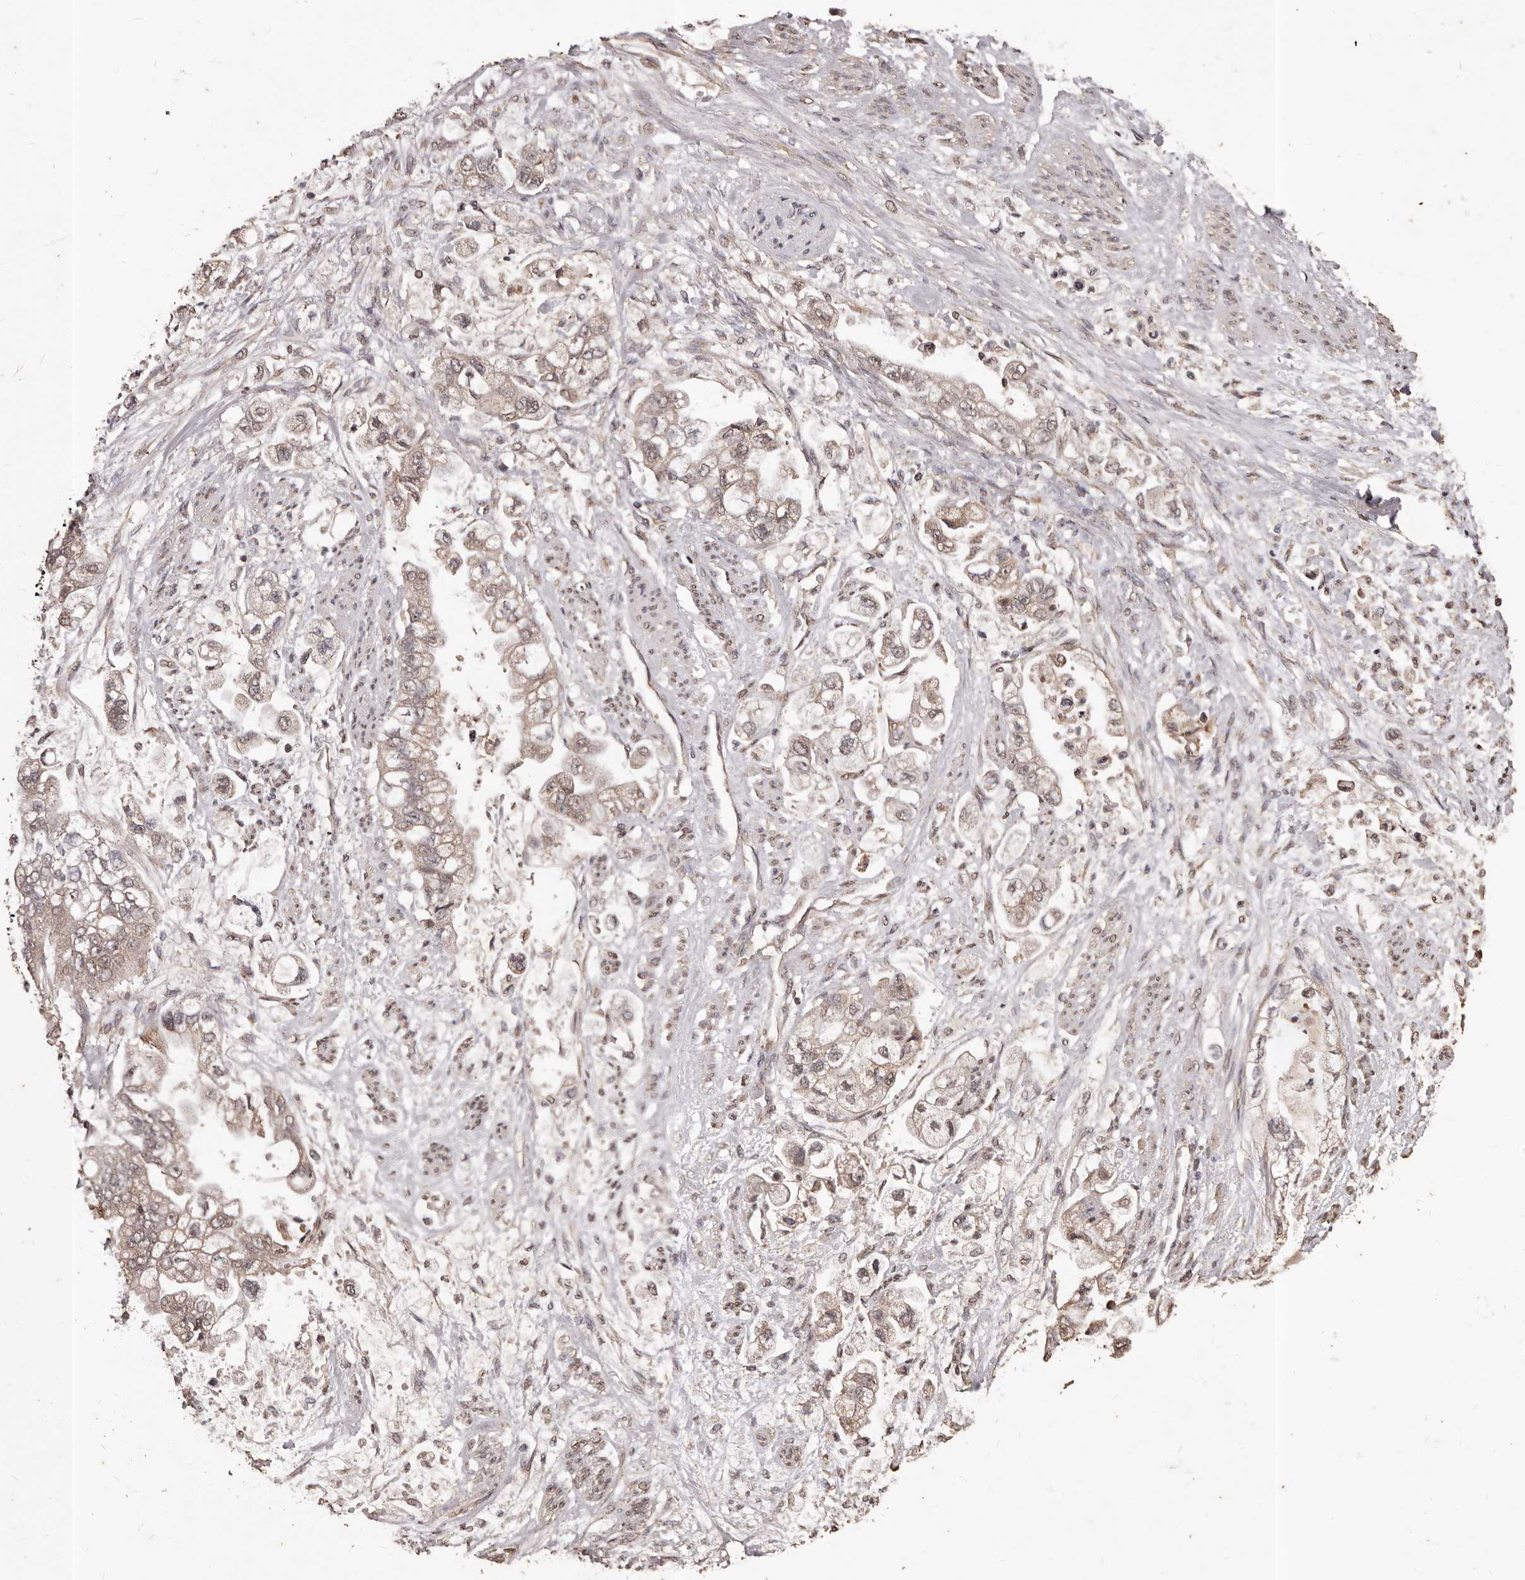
{"staining": {"intensity": "weak", "quantity": ">75%", "location": "cytoplasmic/membranous"}, "tissue": "stomach cancer", "cell_type": "Tumor cells", "image_type": "cancer", "snomed": [{"axis": "morphology", "description": "Adenocarcinoma, NOS"}, {"axis": "topography", "description": "Stomach"}], "caption": "A low amount of weak cytoplasmic/membranous positivity is seen in approximately >75% of tumor cells in adenocarcinoma (stomach) tissue.", "gene": "NAV1", "patient": {"sex": "male", "age": 62}}